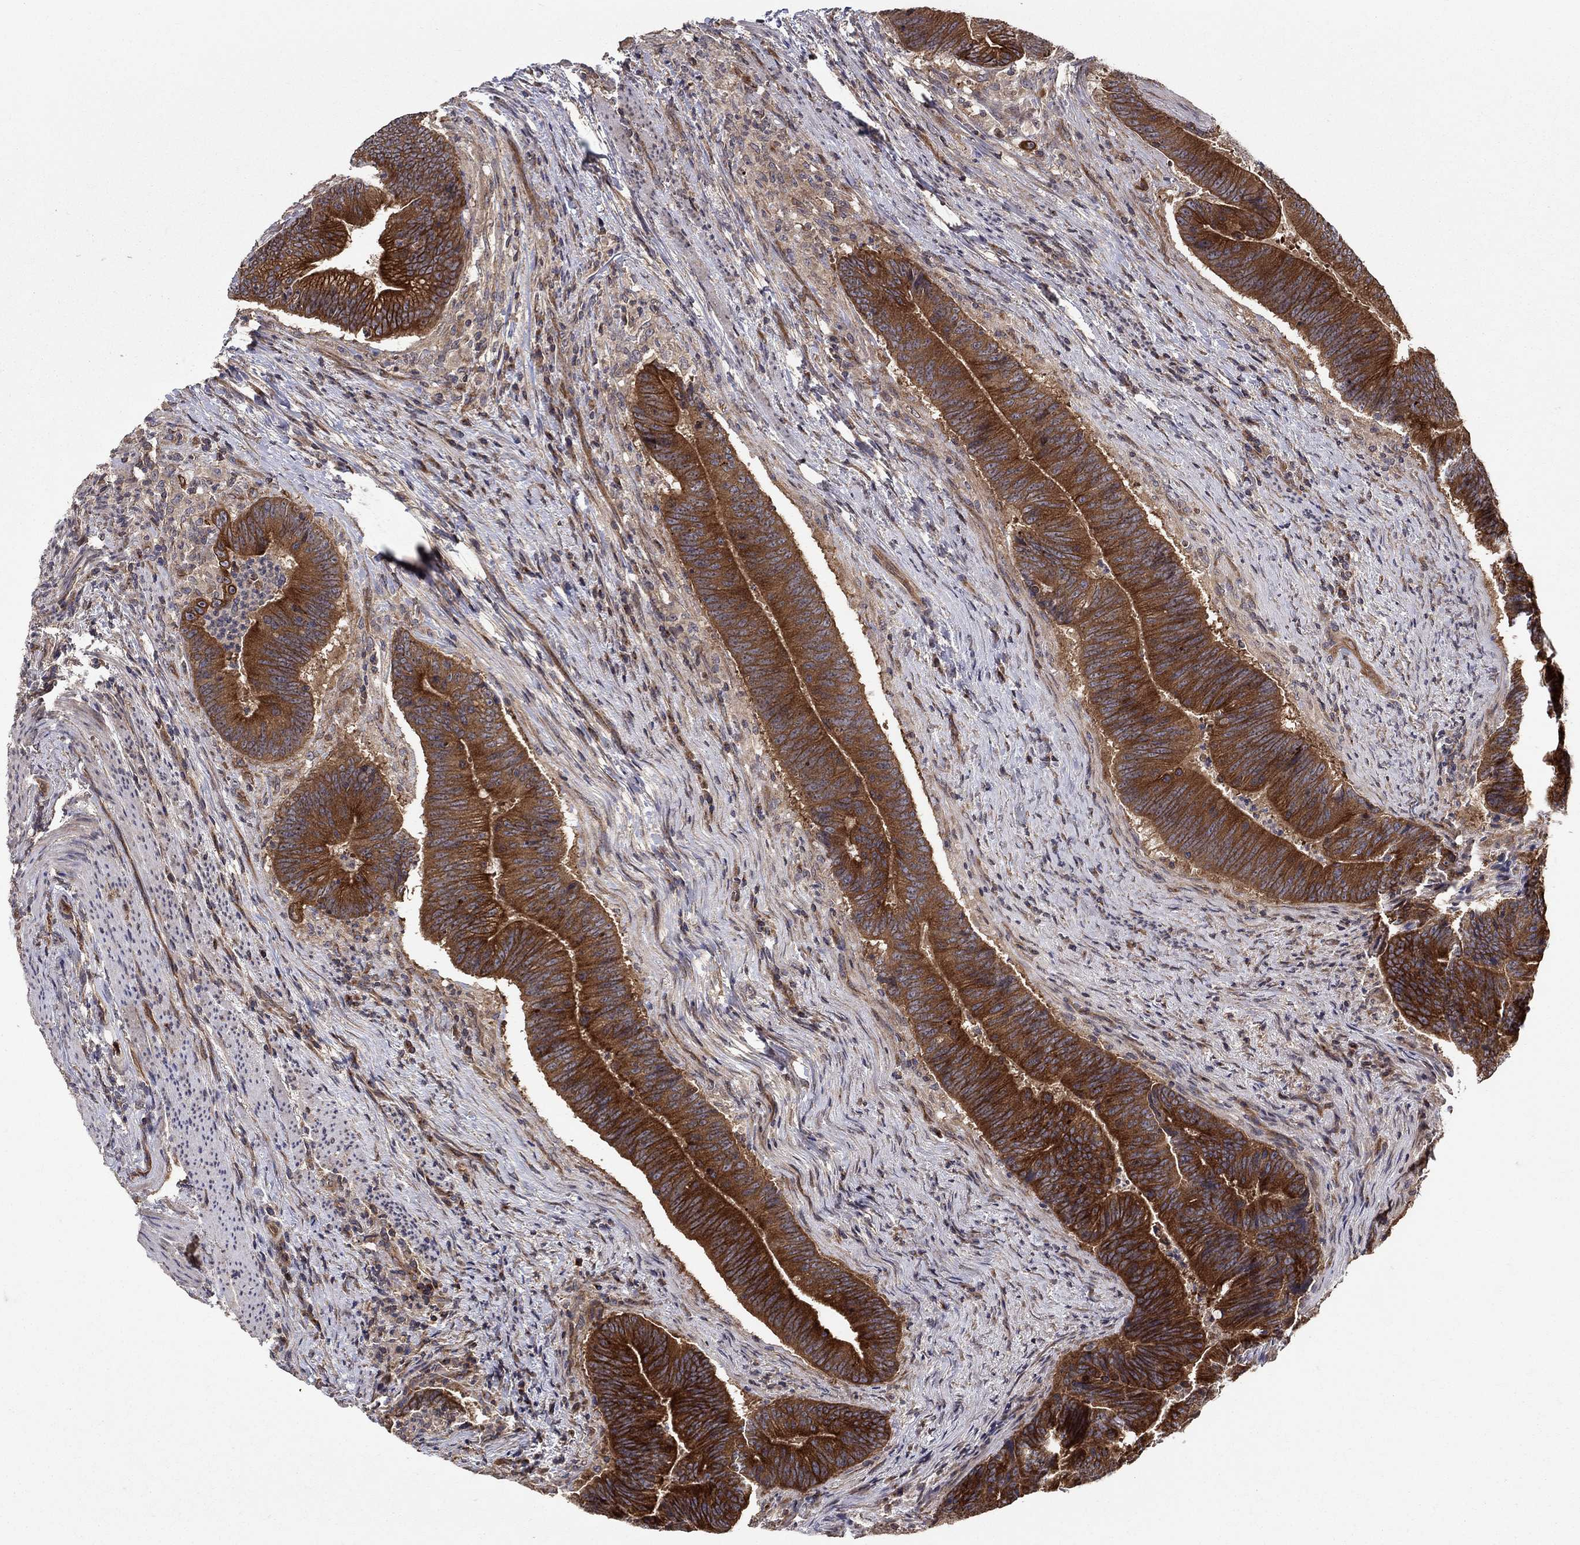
{"staining": {"intensity": "strong", "quantity": ">75%", "location": "cytoplasmic/membranous"}, "tissue": "colorectal cancer", "cell_type": "Tumor cells", "image_type": "cancer", "snomed": [{"axis": "morphology", "description": "Adenocarcinoma, NOS"}, {"axis": "topography", "description": "Colon"}], "caption": "IHC (DAB) staining of human colorectal cancer displays strong cytoplasmic/membranous protein positivity in approximately >75% of tumor cells. The protein is shown in brown color, while the nuclei are stained blue.", "gene": "BMERB1", "patient": {"sex": "female", "age": 87}}